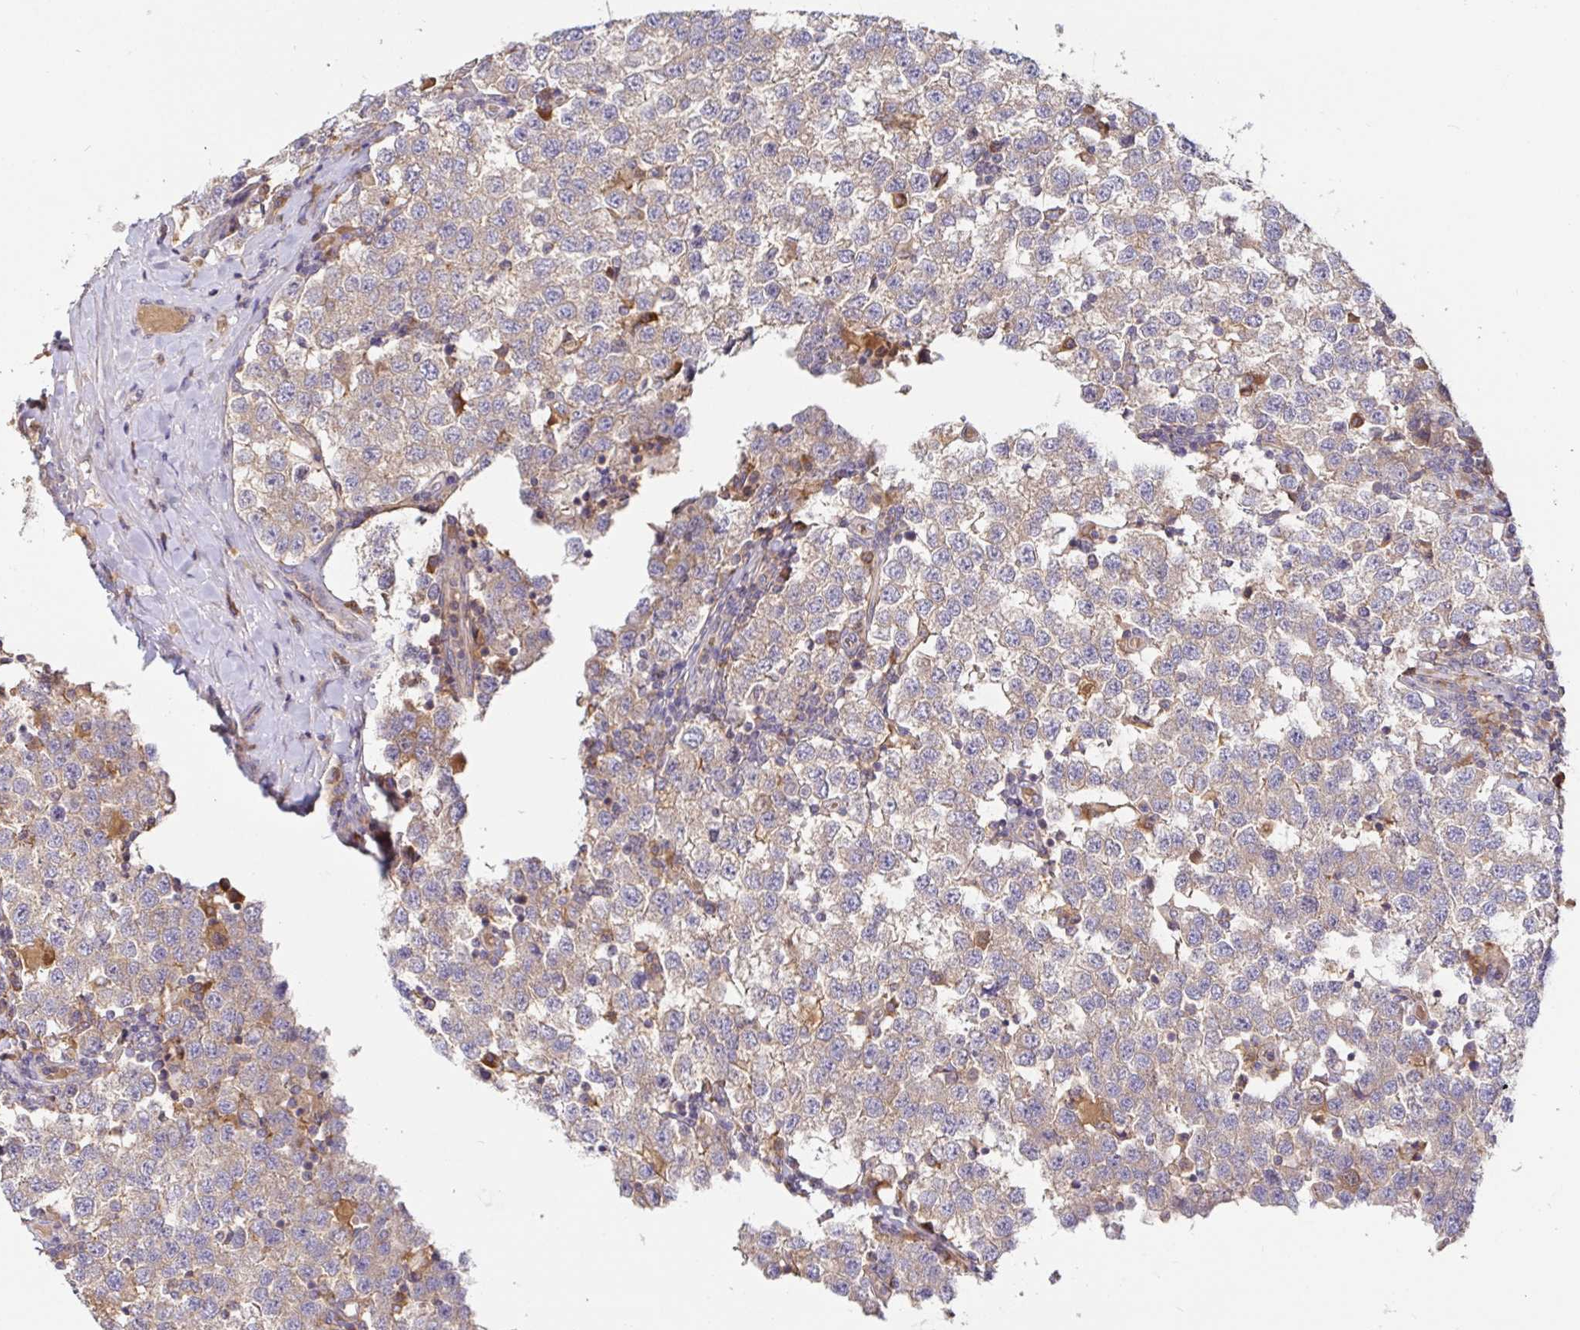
{"staining": {"intensity": "weak", "quantity": ">75%", "location": "cytoplasmic/membranous"}, "tissue": "testis cancer", "cell_type": "Tumor cells", "image_type": "cancer", "snomed": [{"axis": "morphology", "description": "Seminoma, NOS"}, {"axis": "topography", "description": "Testis"}], "caption": "Protein expression analysis of human testis cancer (seminoma) reveals weak cytoplasmic/membranous expression in about >75% of tumor cells.", "gene": "LARP1", "patient": {"sex": "male", "age": 34}}